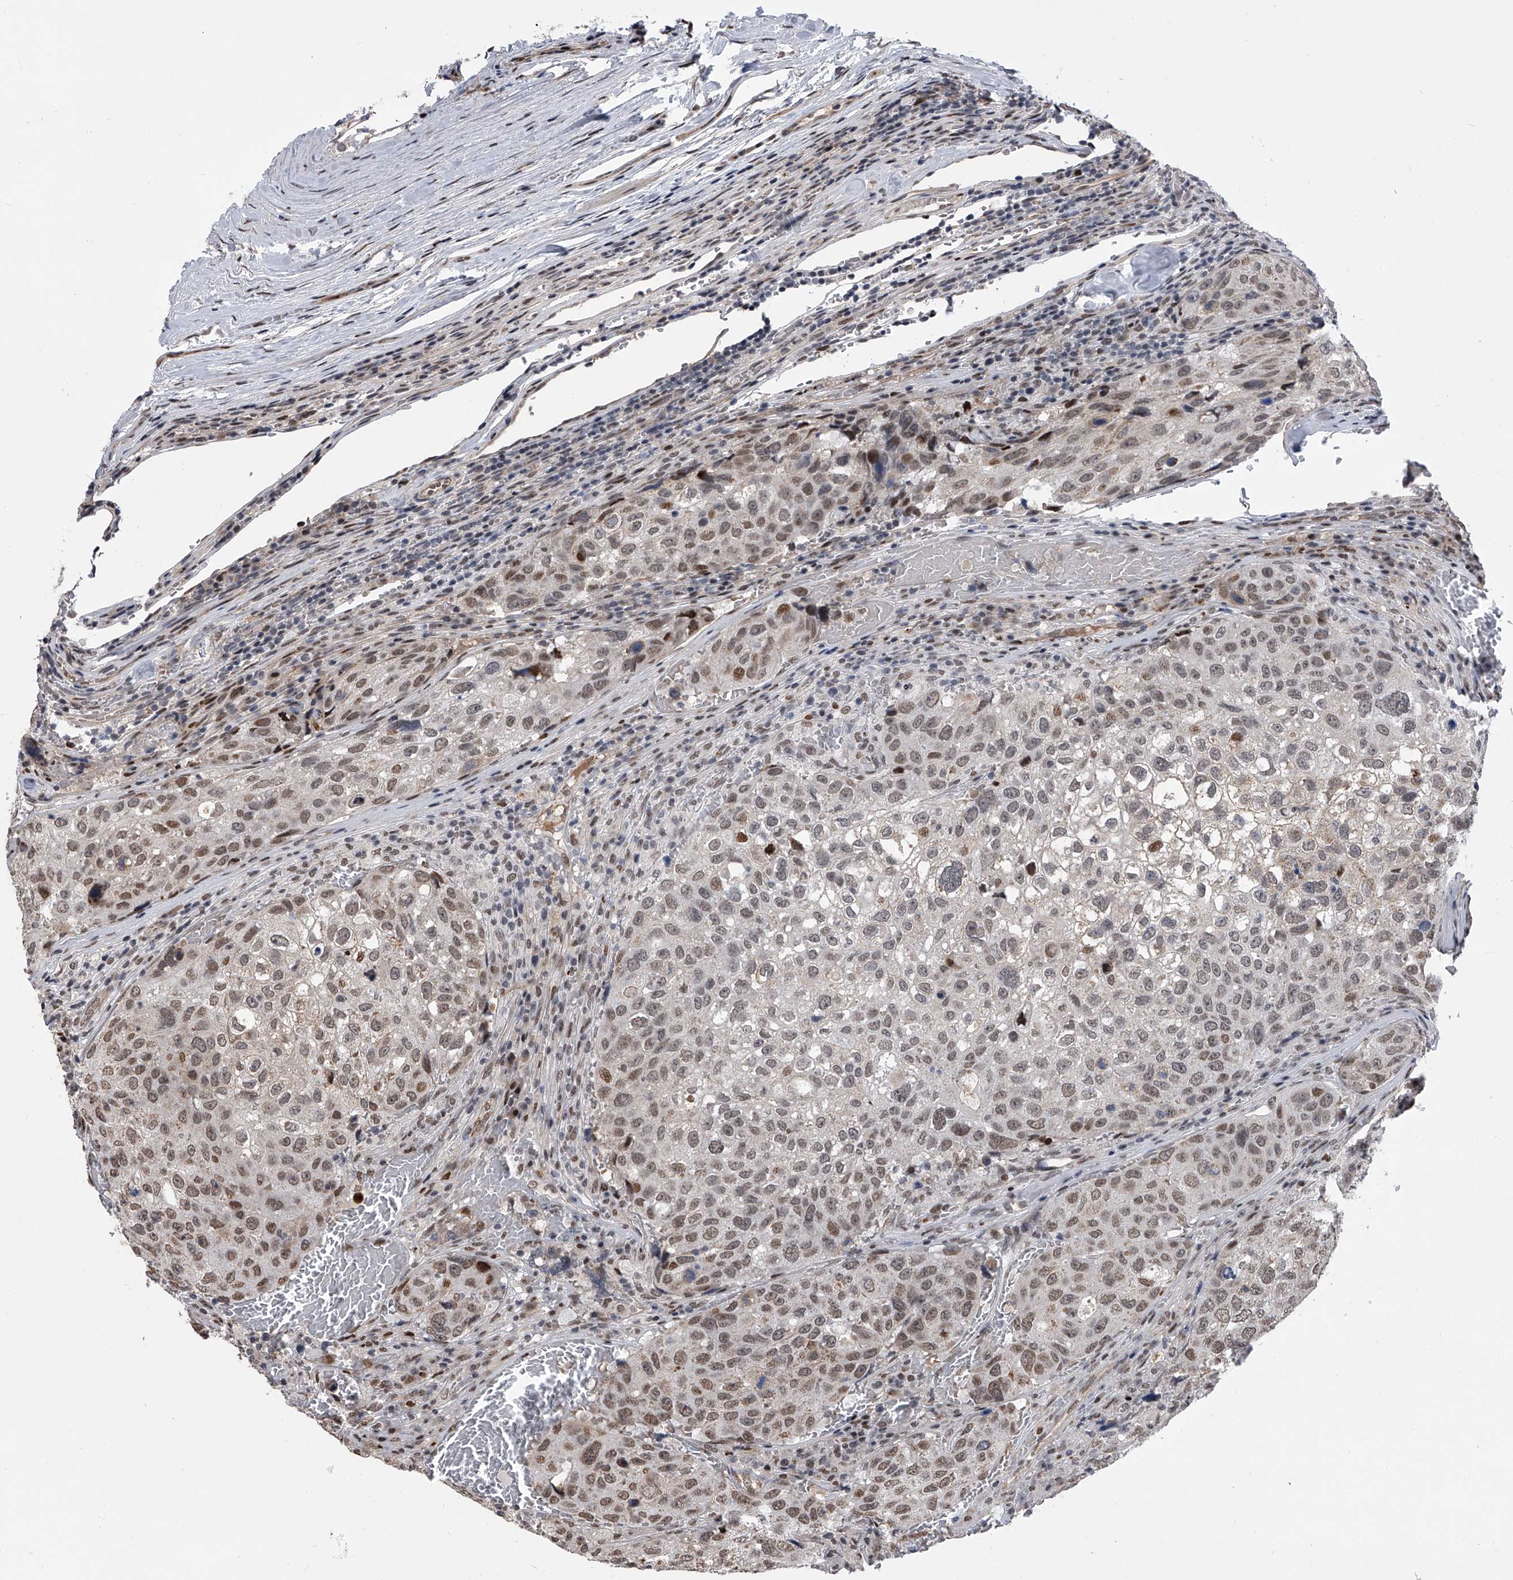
{"staining": {"intensity": "weak", "quantity": "25%-75%", "location": "nuclear"}, "tissue": "urothelial cancer", "cell_type": "Tumor cells", "image_type": "cancer", "snomed": [{"axis": "morphology", "description": "Urothelial carcinoma, High grade"}, {"axis": "topography", "description": "Lymph node"}, {"axis": "topography", "description": "Urinary bladder"}], "caption": "A low amount of weak nuclear expression is appreciated in about 25%-75% of tumor cells in urothelial cancer tissue. Using DAB (brown) and hematoxylin (blue) stains, captured at high magnification using brightfield microscopy.", "gene": "ZNF426", "patient": {"sex": "male", "age": 51}}